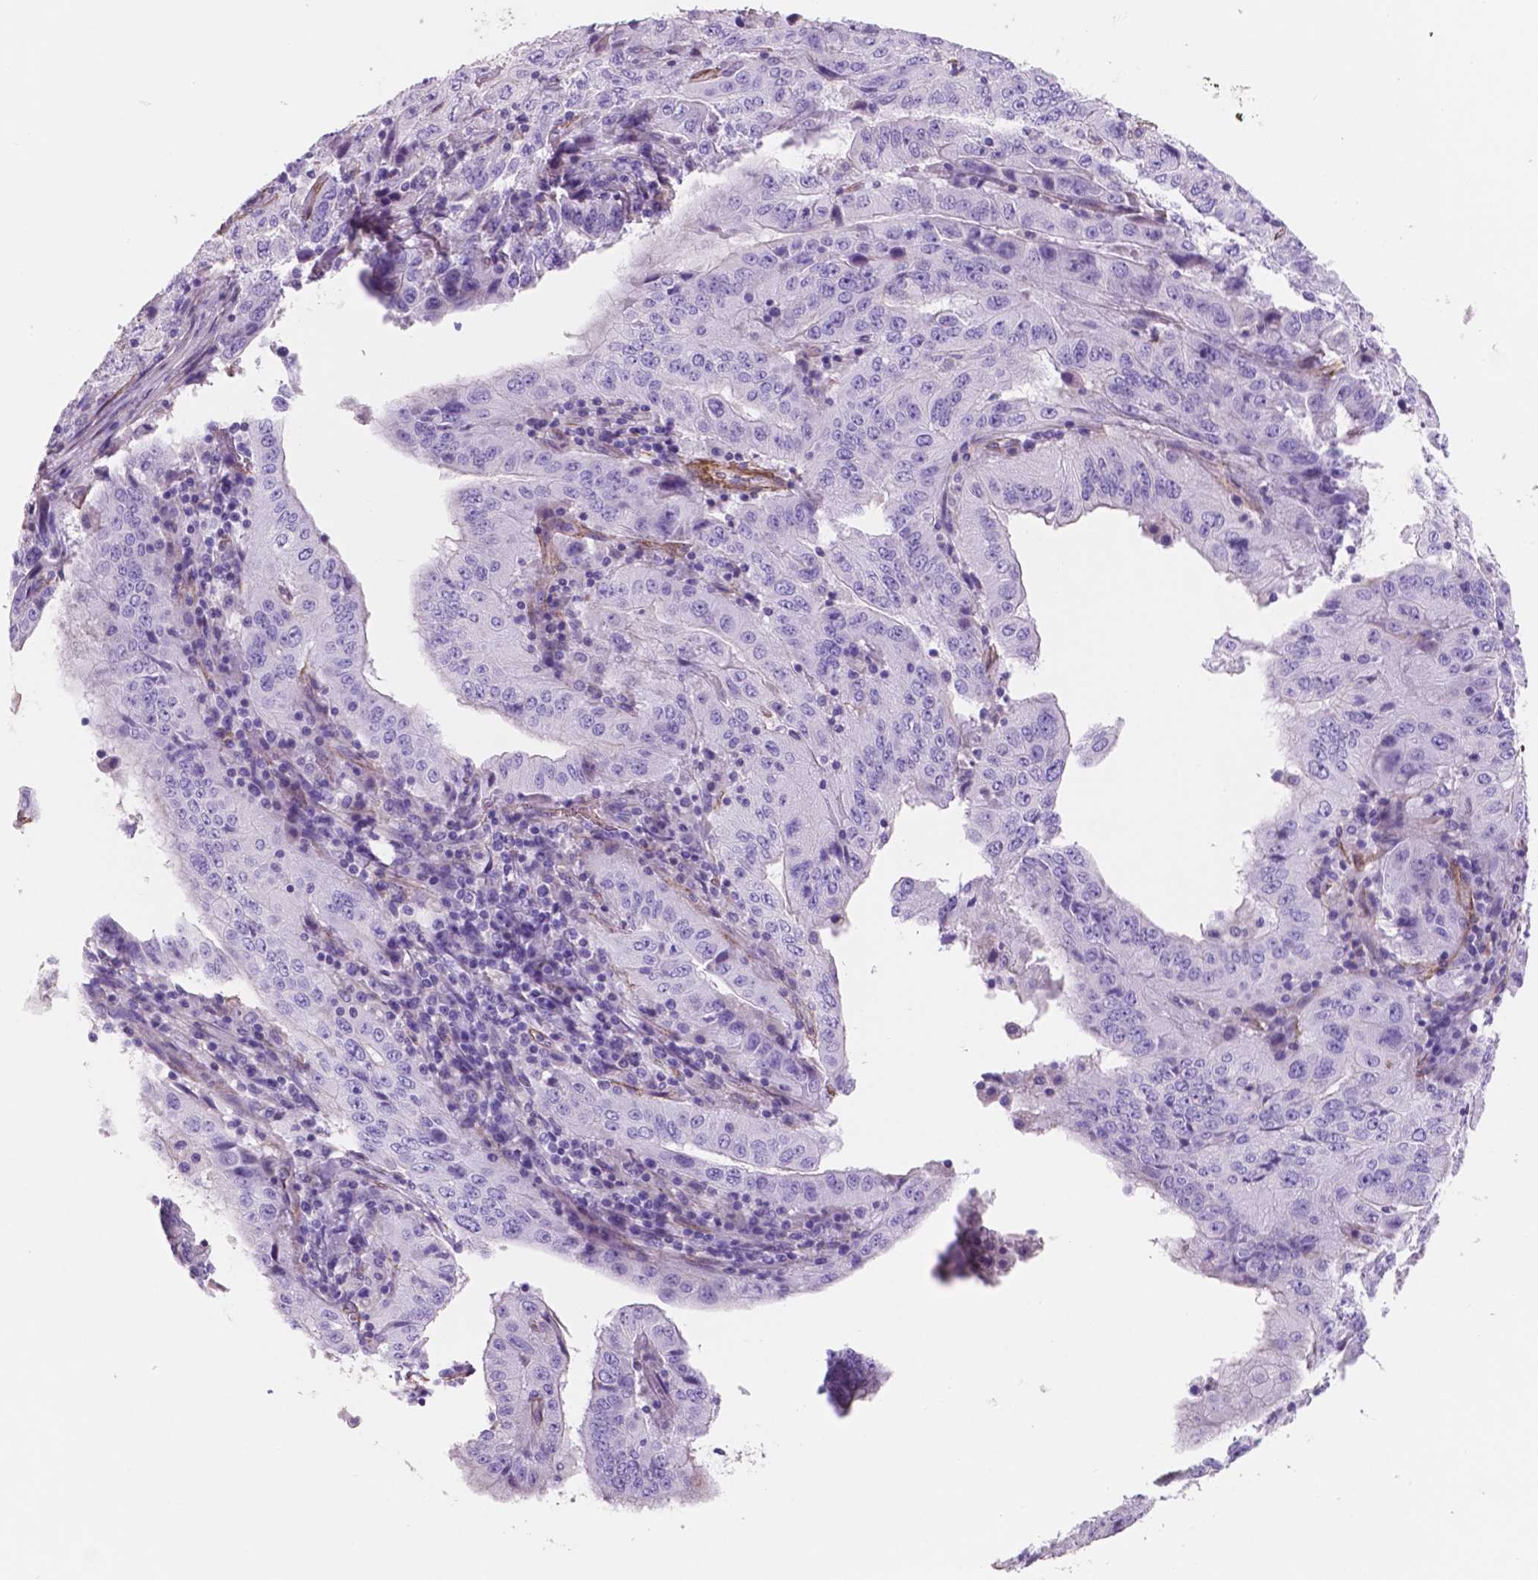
{"staining": {"intensity": "negative", "quantity": "none", "location": "none"}, "tissue": "pancreatic cancer", "cell_type": "Tumor cells", "image_type": "cancer", "snomed": [{"axis": "morphology", "description": "Adenocarcinoma, NOS"}, {"axis": "topography", "description": "Pancreas"}], "caption": "This is a histopathology image of IHC staining of pancreatic cancer (adenocarcinoma), which shows no staining in tumor cells.", "gene": "TOR2A", "patient": {"sex": "male", "age": 63}}